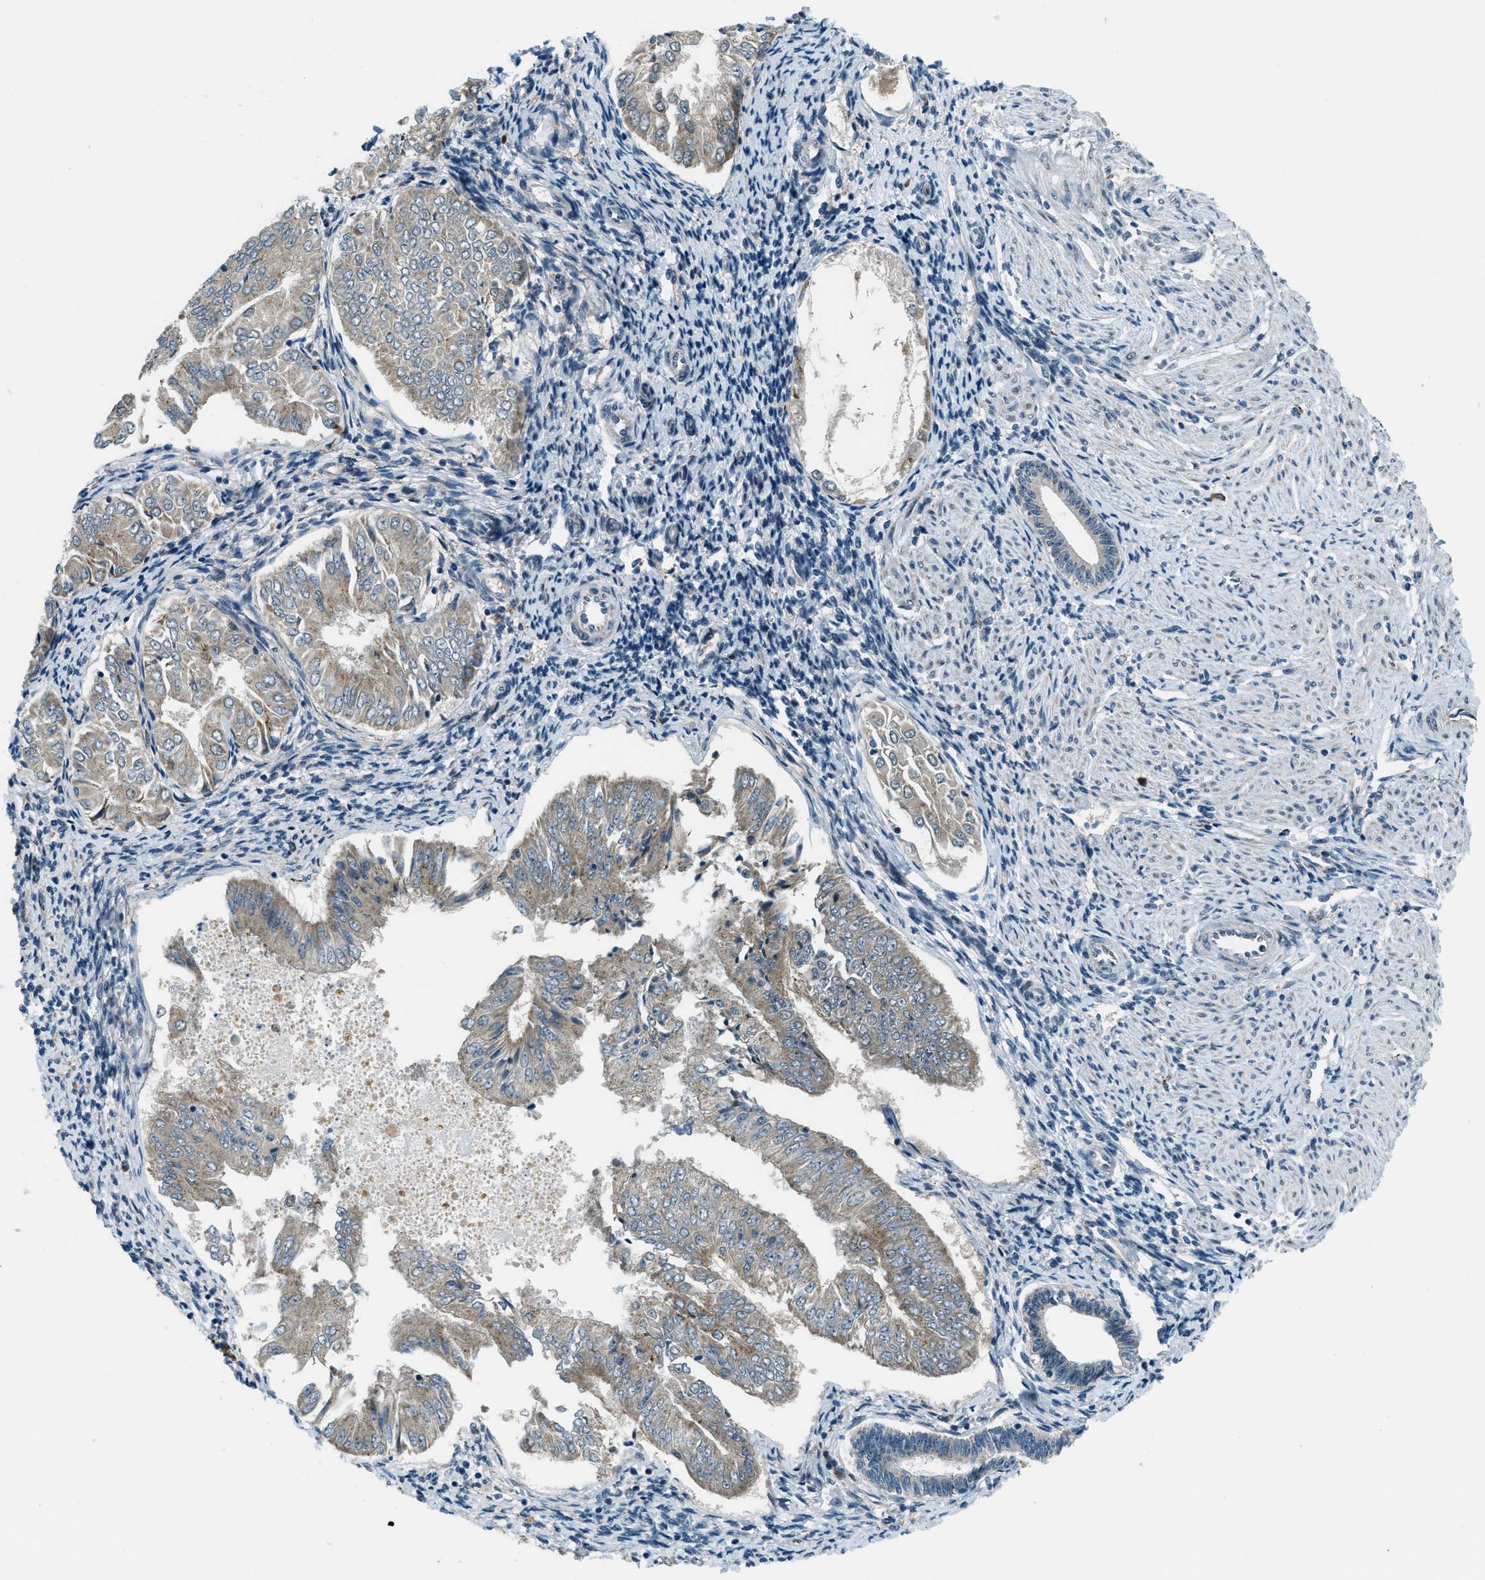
{"staining": {"intensity": "weak", "quantity": "<25%", "location": "cytoplasmic/membranous"}, "tissue": "endometrial cancer", "cell_type": "Tumor cells", "image_type": "cancer", "snomed": [{"axis": "morphology", "description": "Adenocarcinoma, NOS"}, {"axis": "topography", "description": "Endometrium"}], "caption": "Tumor cells show no significant expression in endometrial cancer.", "gene": "GINM1", "patient": {"sex": "female", "age": 53}}